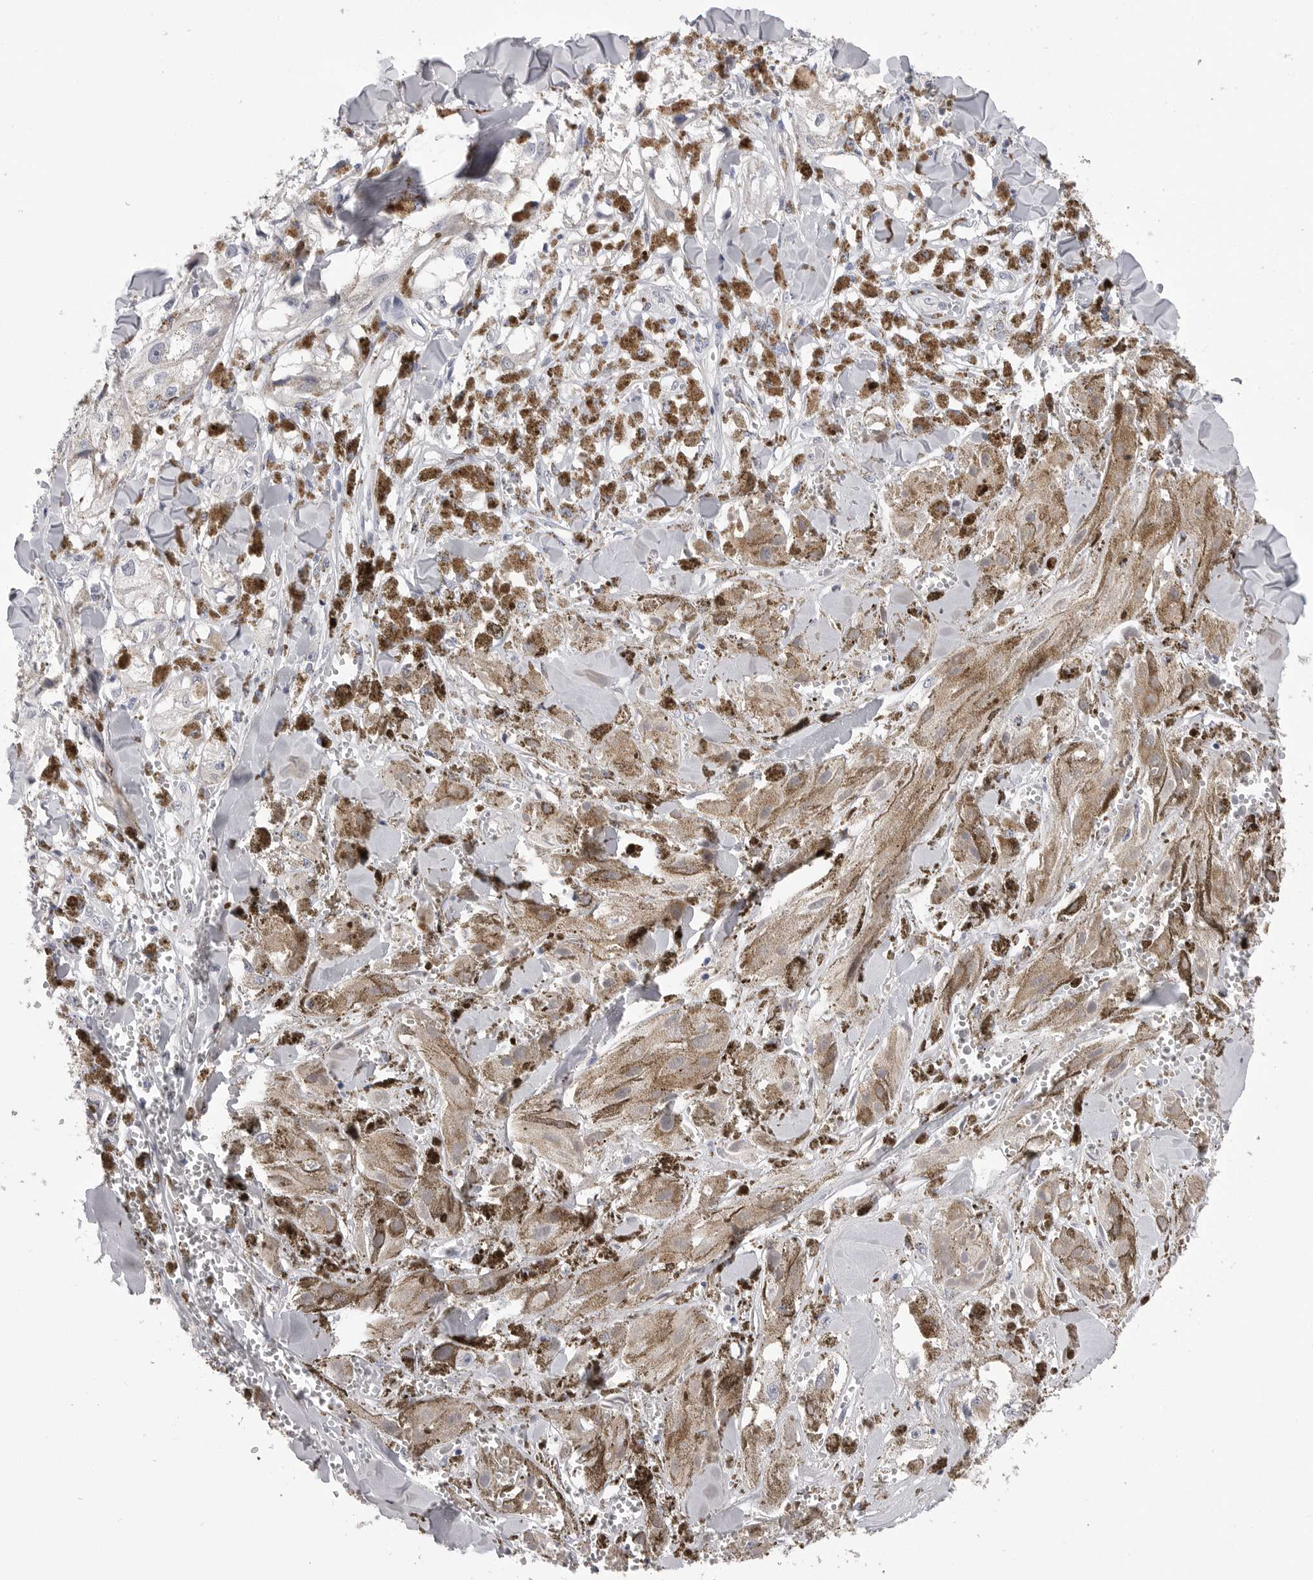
{"staining": {"intensity": "negative", "quantity": "none", "location": "none"}, "tissue": "melanoma", "cell_type": "Tumor cells", "image_type": "cancer", "snomed": [{"axis": "morphology", "description": "Malignant melanoma, NOS"}, {"axis": "topography", "description": "Skin"}], "caption": "Immunohistochemistry micrograph of neoplastic tissue: human malignant melanoma stained with DAB (3,3'-diaminobenzidine) displays no significant protein positivity in tumor cells. Brightfield microscopy of IHC stained with DAB (brown) and hematoxylin (blue), captured at high magnification.", "gene": "AKAP12", "patient": {"sex": "male", "age": 88}}